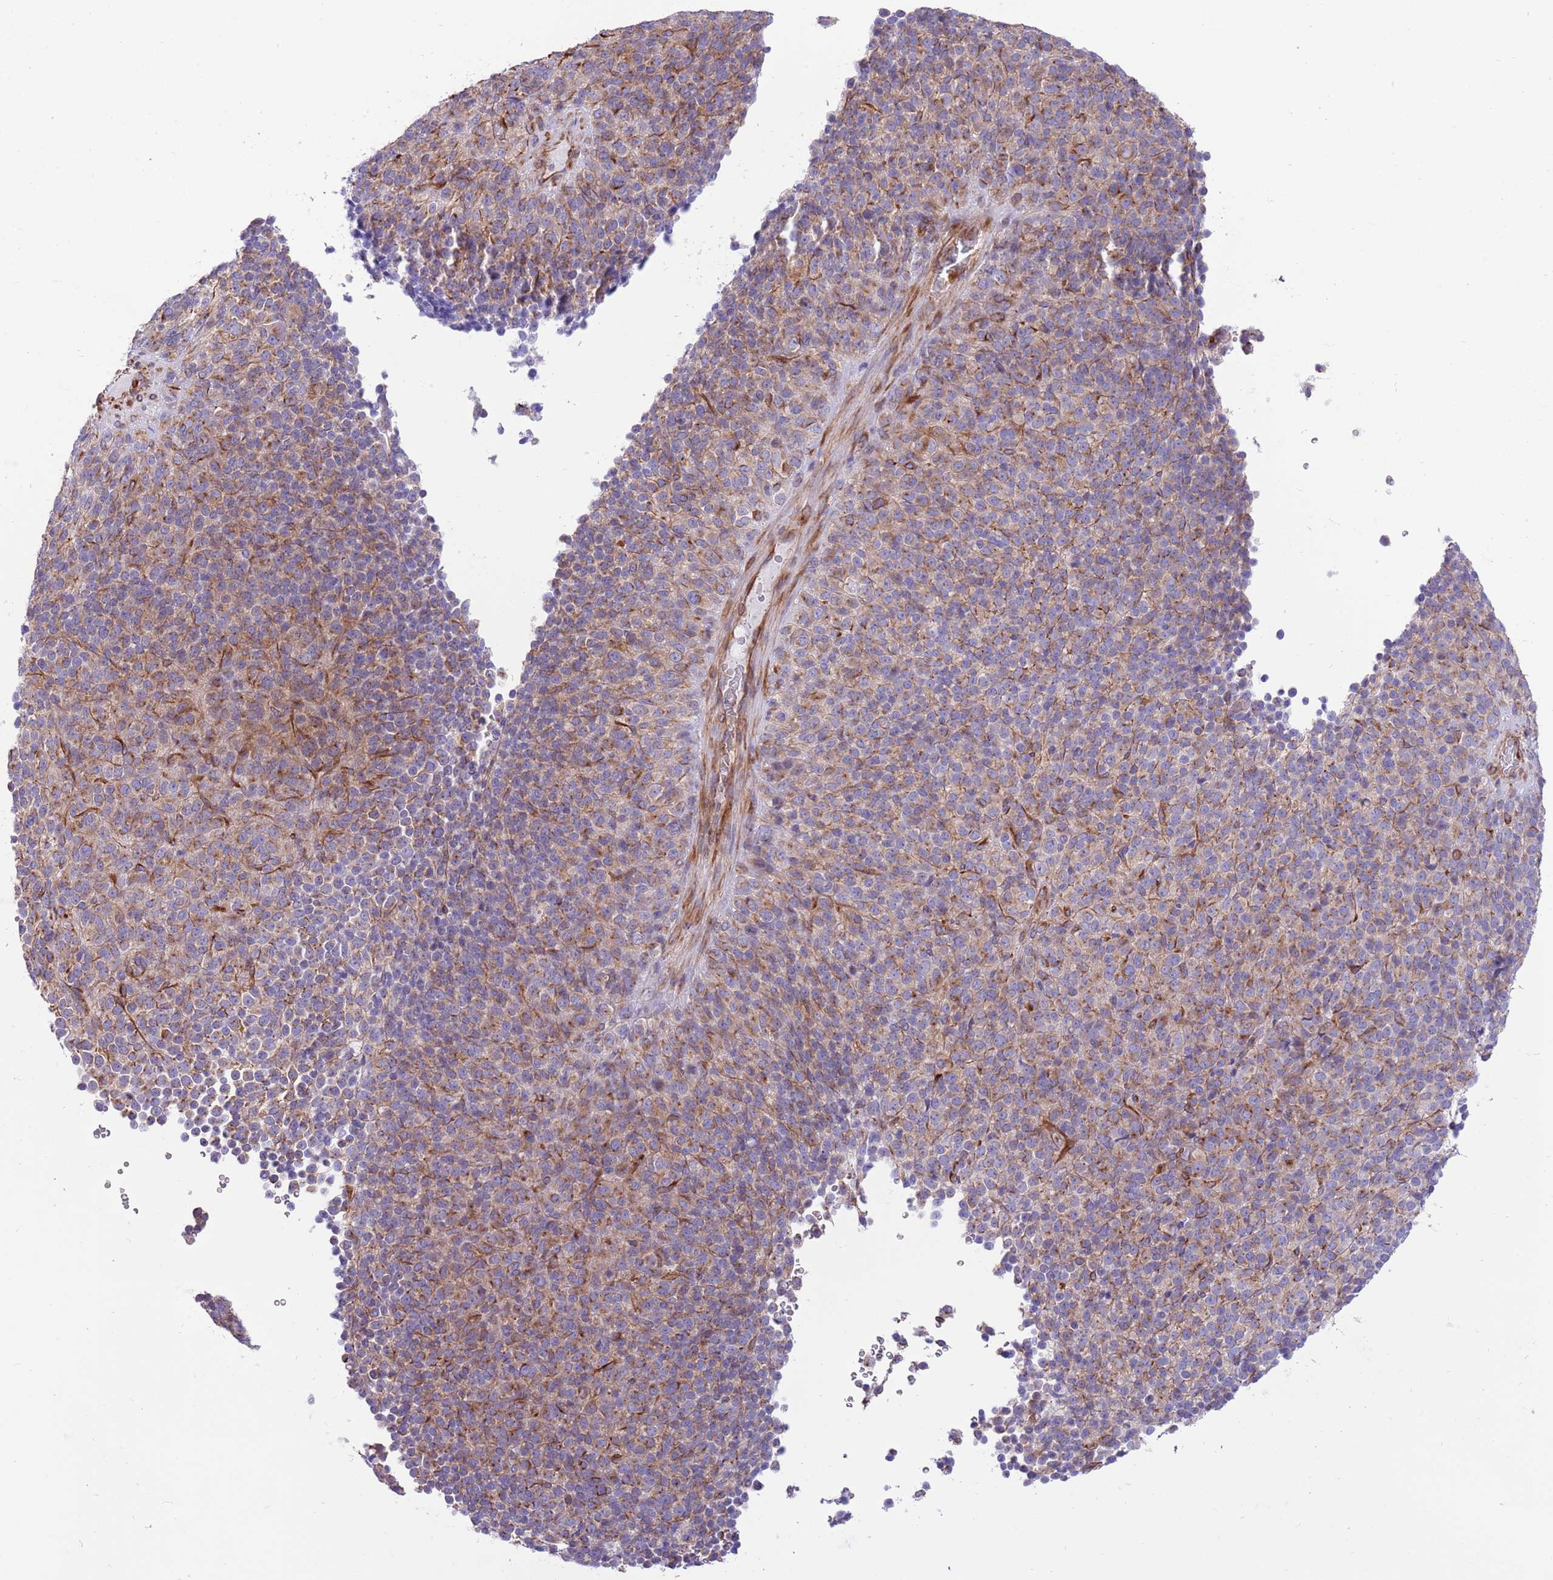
{"staining": {"intensity": "moderate", "quantity": "25%-75%", "location": "cytoplasmic/membranous"}, "tissue": "melanoma", "cell_type": "Tumor cells", "image_type": "cancer", "snomed": [{"axis": "morphology", "description": "Malignant melanoma, Metastatic site"}, {"axis": "topography", "description": "Brain"}], "caption": "Immunohistochemical staining of human melanoma reveals medium levels of moderate cytoplasmic/membranous expression in about 25%-75% of tumor cells.", "gene": "ZC4H2", "patient": {"sex": "female", "age": 56}}